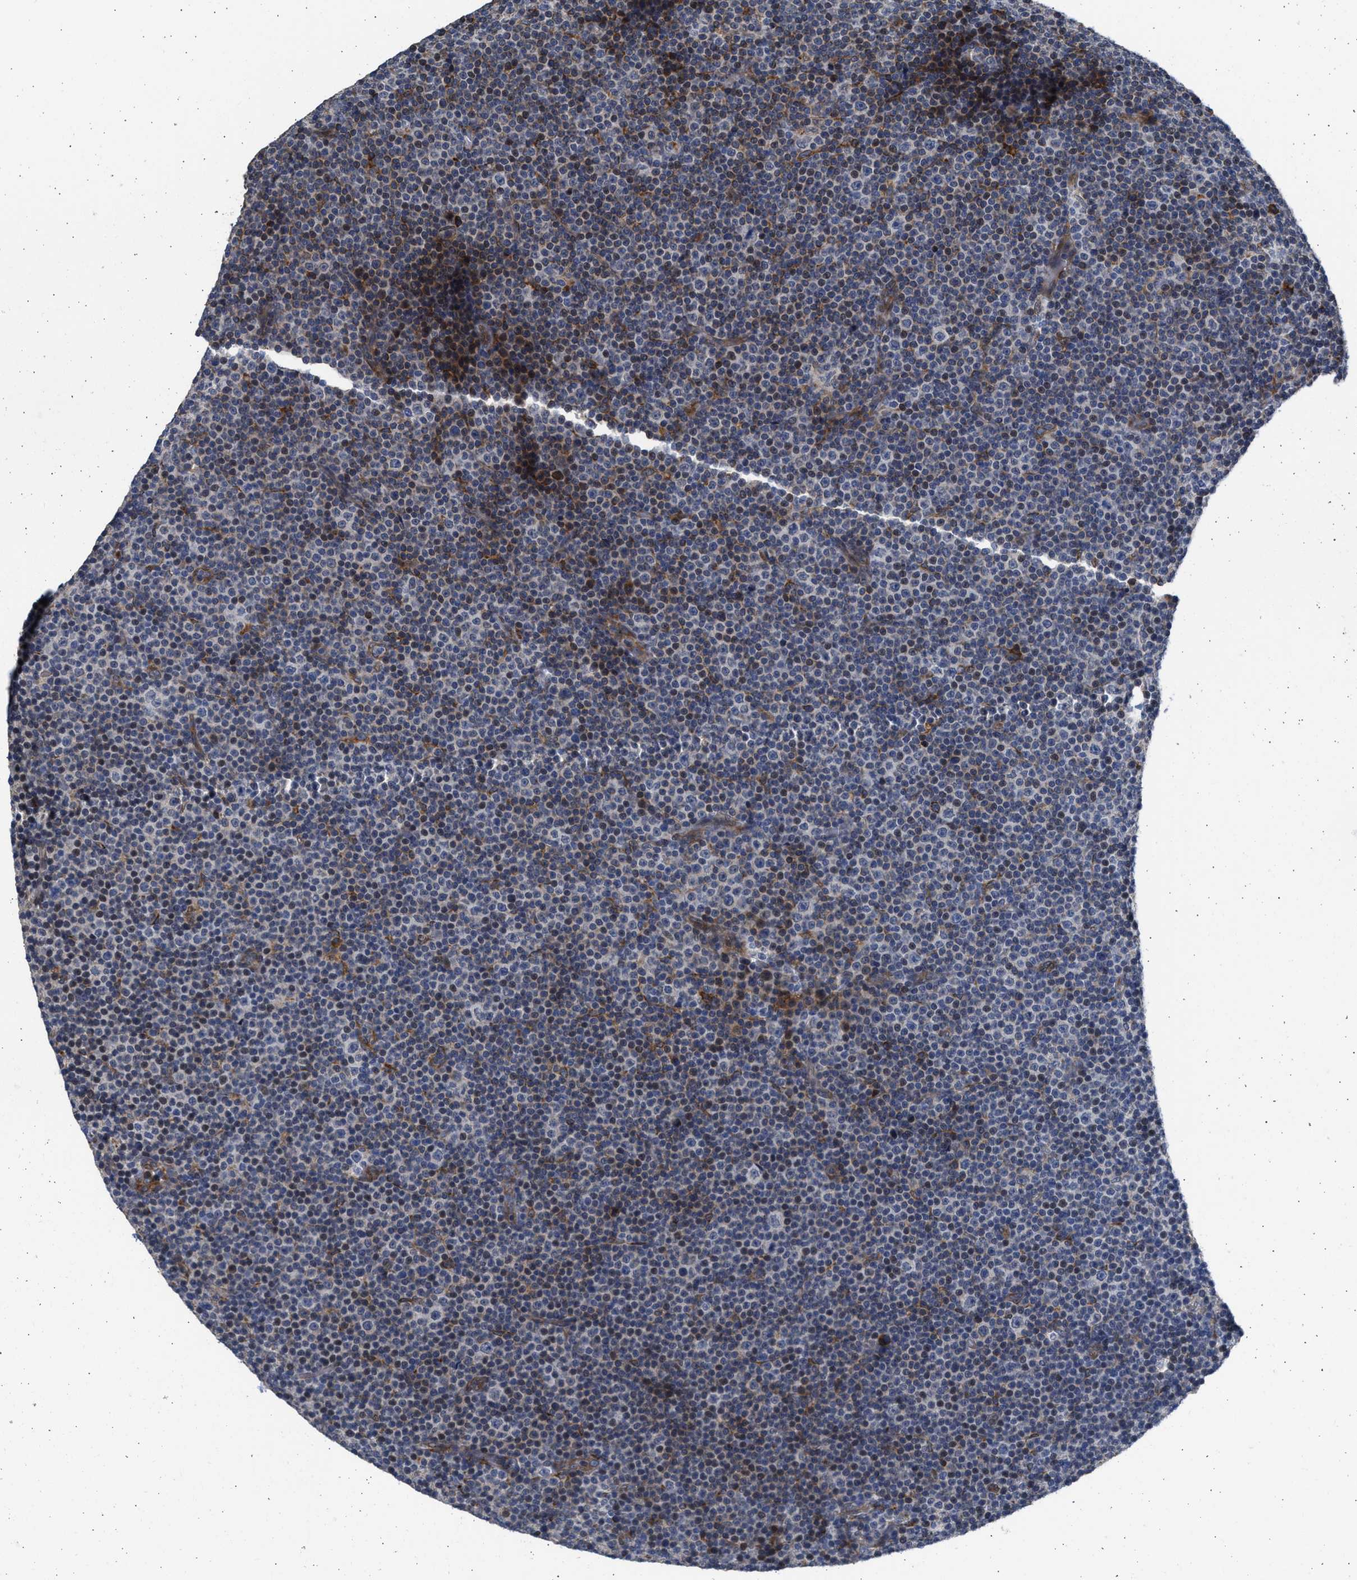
{"staining": {"intensity": "negative", "quantity": "none", "location": "none"}, "tissue": "lymphoma", "cell_type": "Tumor cells", "image_type": "cancer", "snomed": [{"axis": "morphology", "description": "Malignant lymphoma, non-Hodgkin's type, Low grade"}, {"axis": "topography", "description": "Lymph node"}], "caption": "Image shows no significant protein expression in tumor cells of malignant lymphoma, non-Hodgkin's type (low-grade).", "gene": "PLD2", "patient": {"sex": "female", "age": 67}}